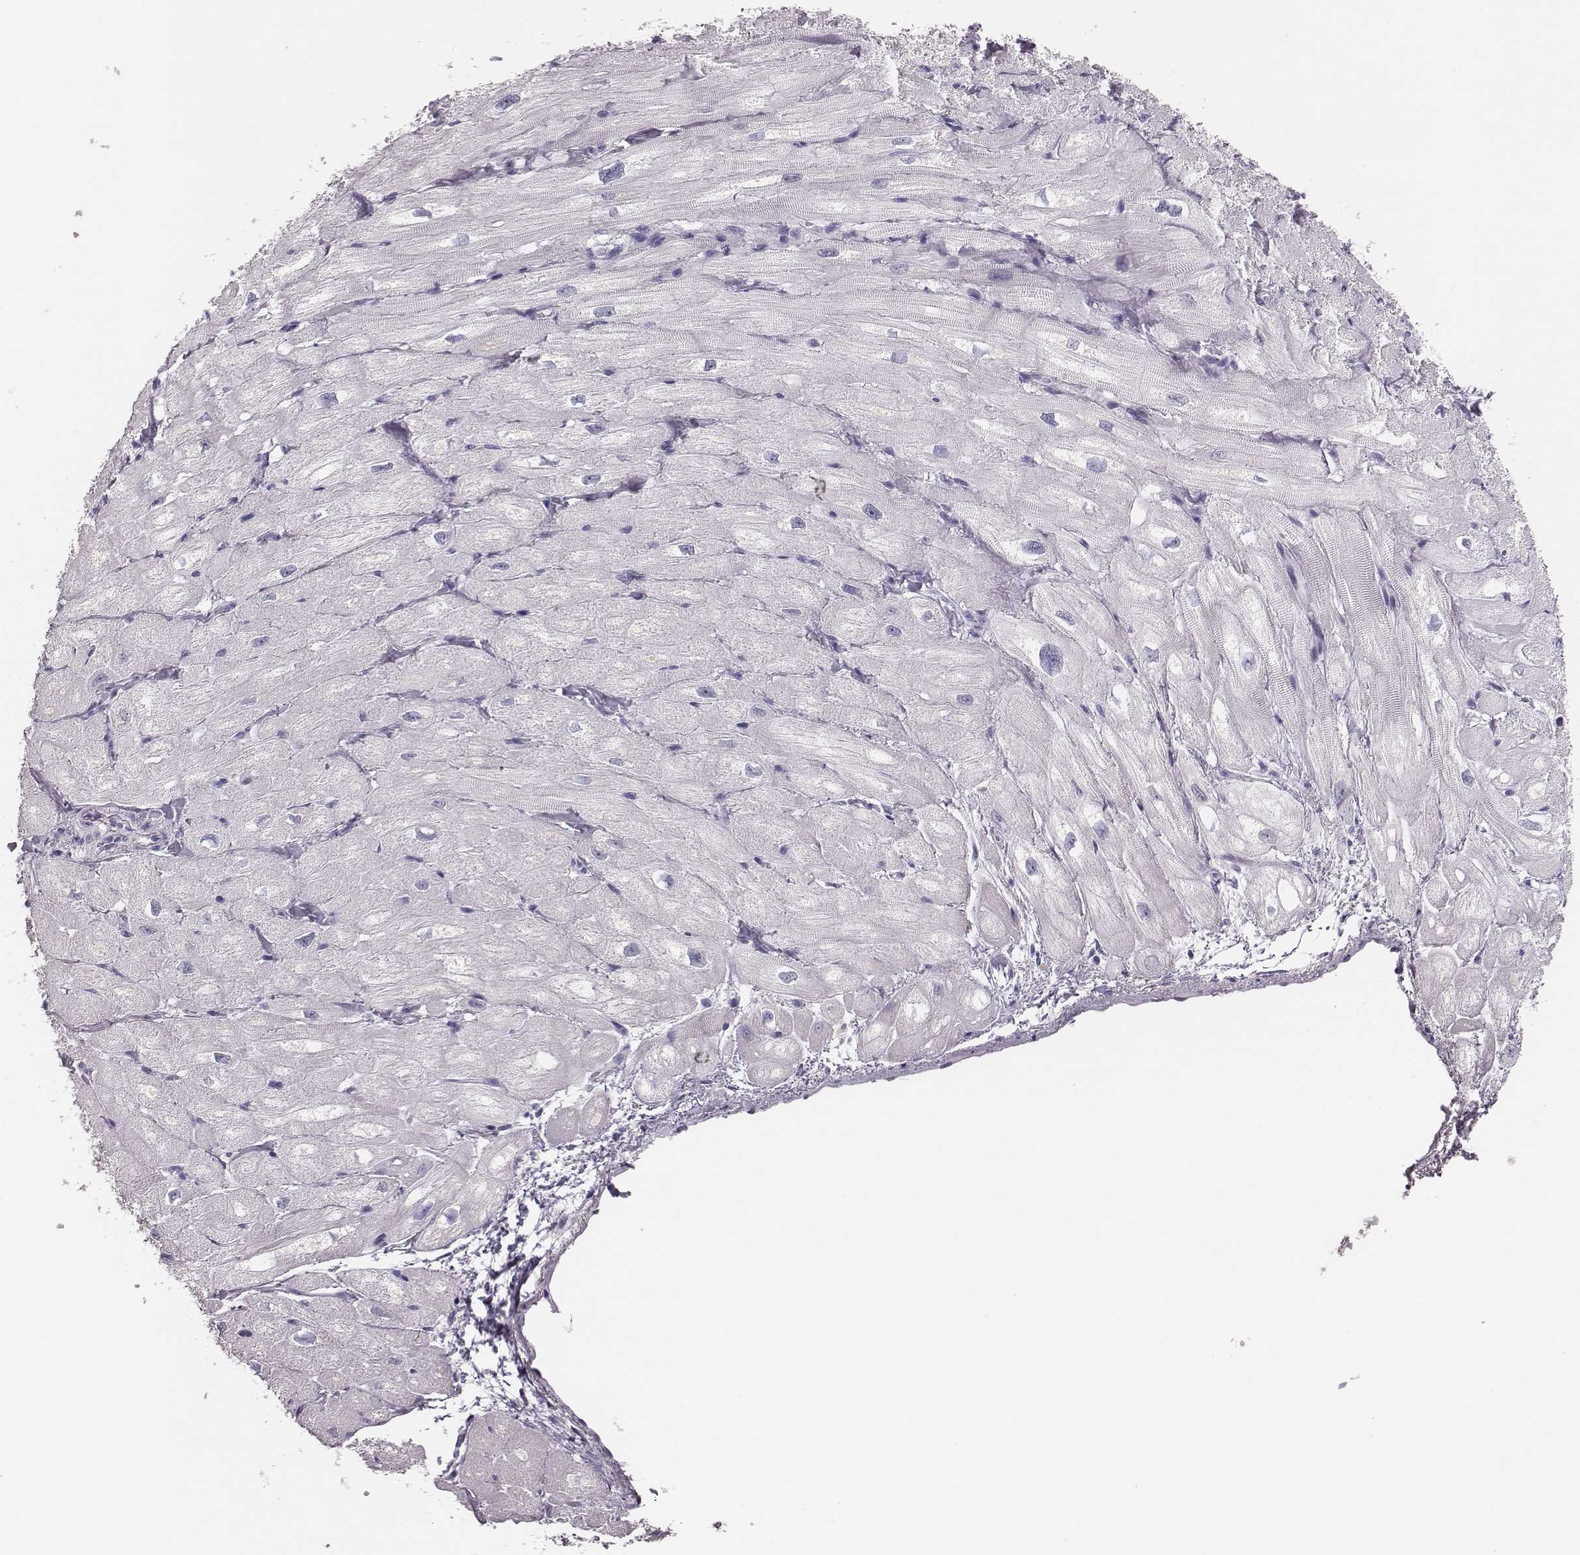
{"staining": {"intensity": "negative", "quantity": "none", "location": "none"}, "tissue": "heart muscle", "cell_type": "Cardiomyocytes", "image_type": "normal", "snomed": [{"axis": "morphology", "description": "Normal tissue, NOS"}, {"axis": "topography", "description": "Heart"}], "caption": "Immunohistochemistry (IHC) histopathology image of benign heart muscle stained for a protein (brown), which exhibits no positivity in cardiomyocytes.", "gene": "H1", "patient": {"sex": "male", "age": 60}}